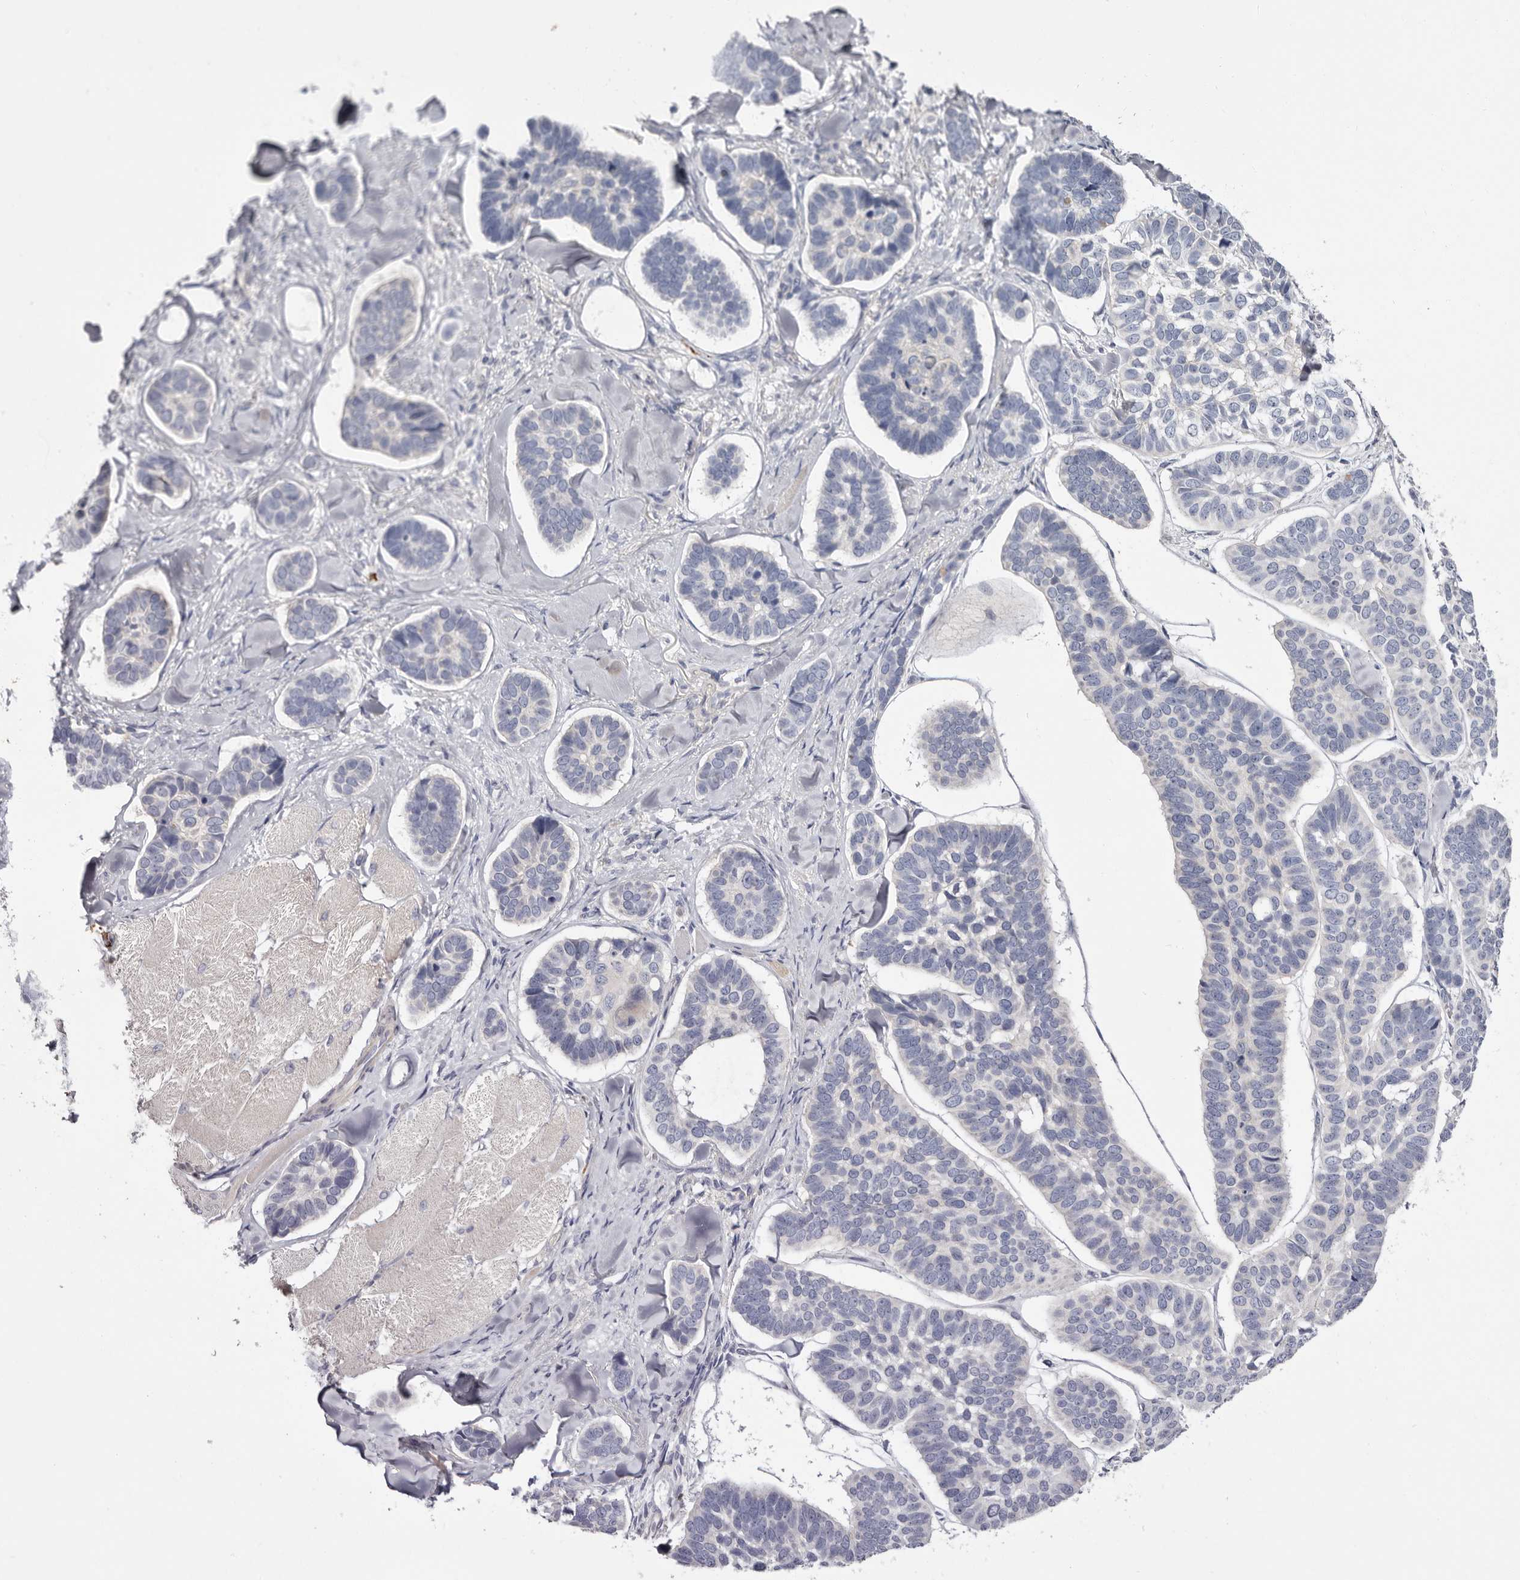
{"staining": {"intensity": "negative", "quantity": "none", "location": "none"}, "tissue": "skin cancer", "cell_type": "Tumor cells", "image_type": "cancer", "snomed": [{"axis": "morphology", "description": "Basal cell carcinoma"}, {"axis": "topography", "description": "Skin"}], "caption": "This micrograph is of skin cancer (basal cell carcinoma) stained with immunohistochemistry to label a protein in brown with the nuclei are counter-stained blue. There is no expression in tumor cells.", "gene": "S1PR5", "patient": {"sex": "male", "age": 62}}